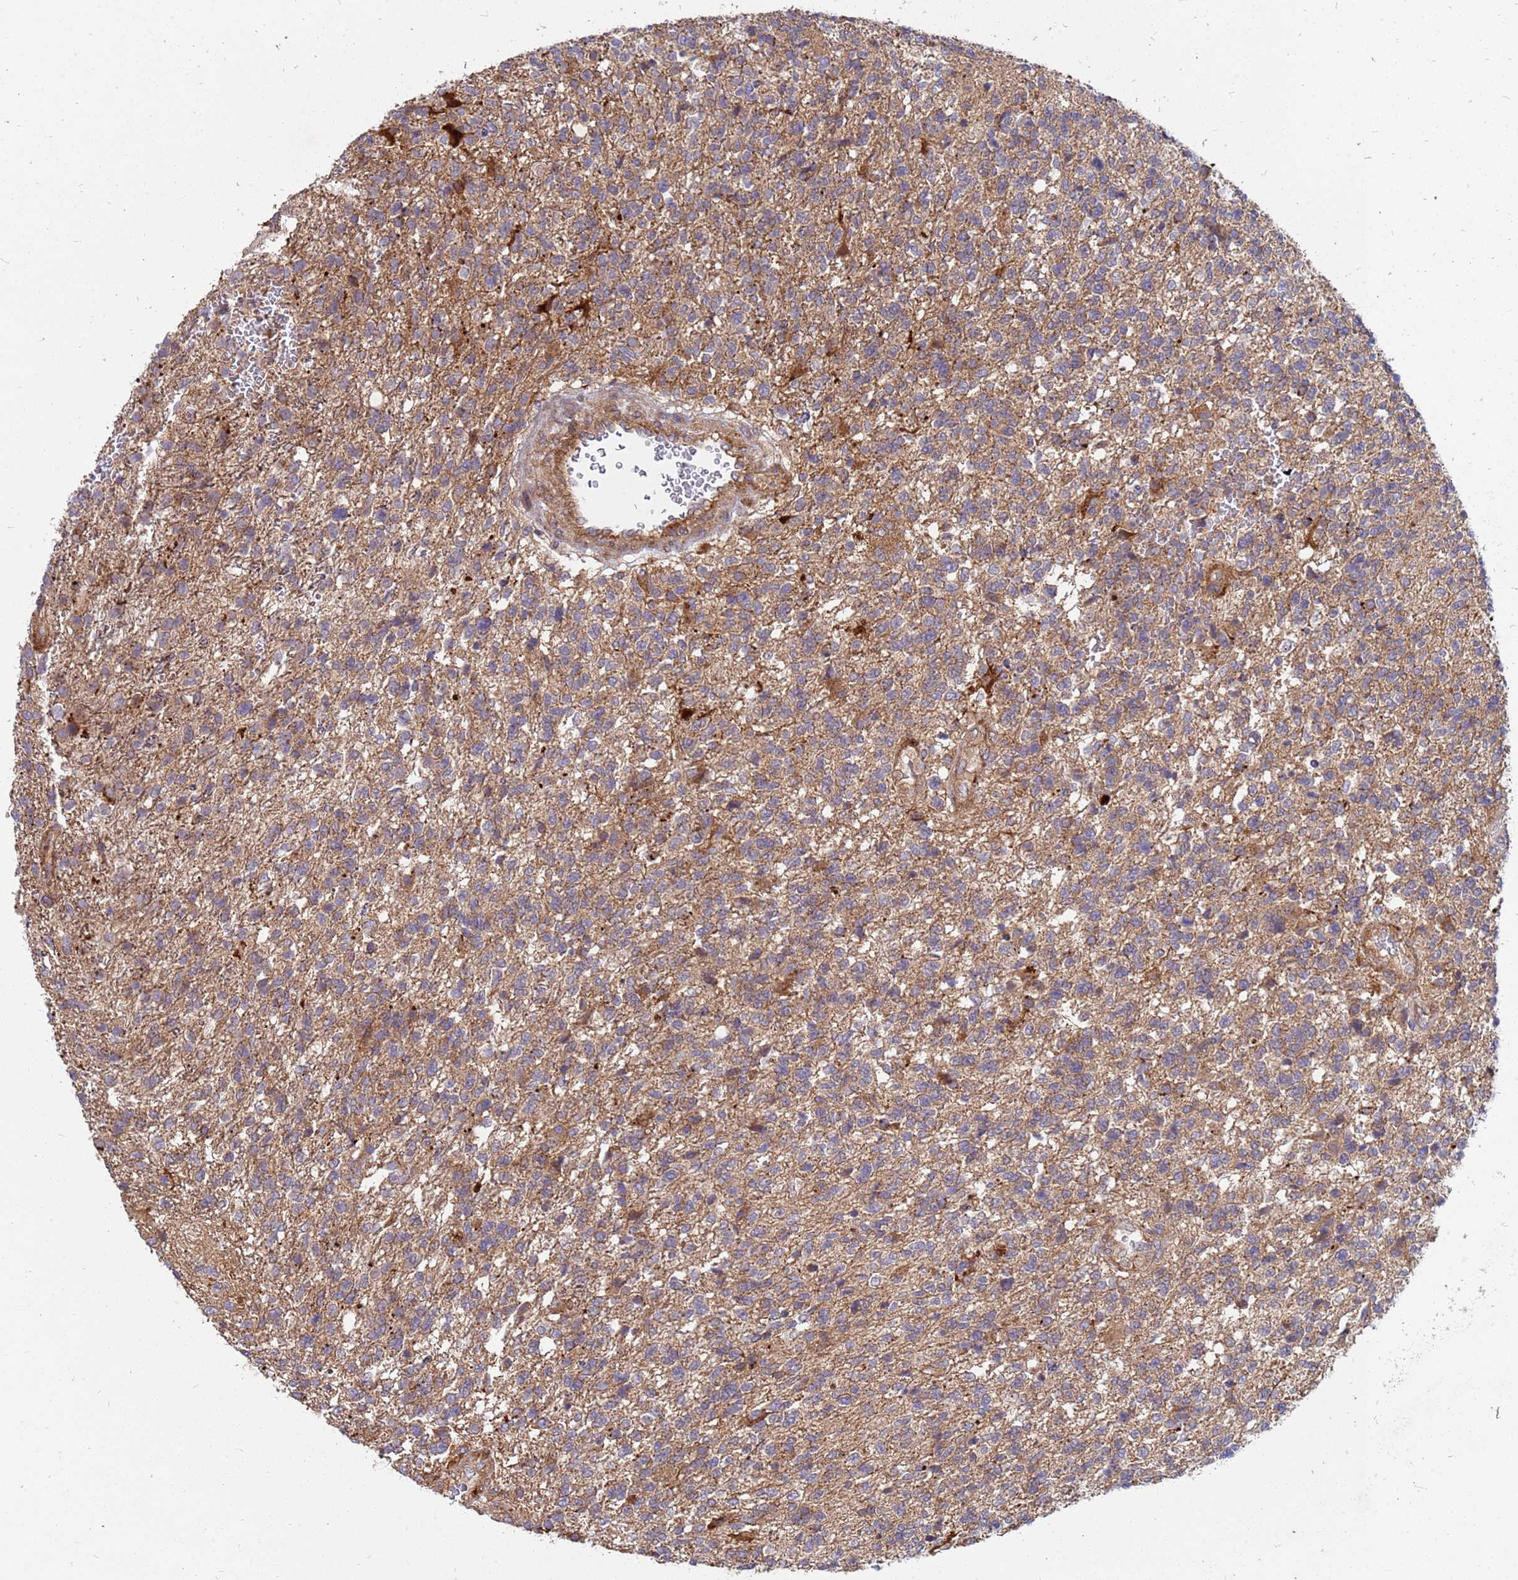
{"staining": {"intensity": "weak", "quantity": ">75%", "location": "cytoplasmic/membranous"}, "tissue": "glioma", "cell_type": "Tumor cells", "image_type": "cancer", "snomed": [{"axis": "morphology", "description": "Glioma, malignant, High grade"}, {"axis": "topography", "description": "Brain"}], "caption": "Brown immunohistochemical staining in human malignant glioma (high-grade) demonstrates weak cytoplasmic/membranous staining in approximately >75% of tumor cells.", "gene": "CDC34", "patient": {"sex": "male", "age": 56}}